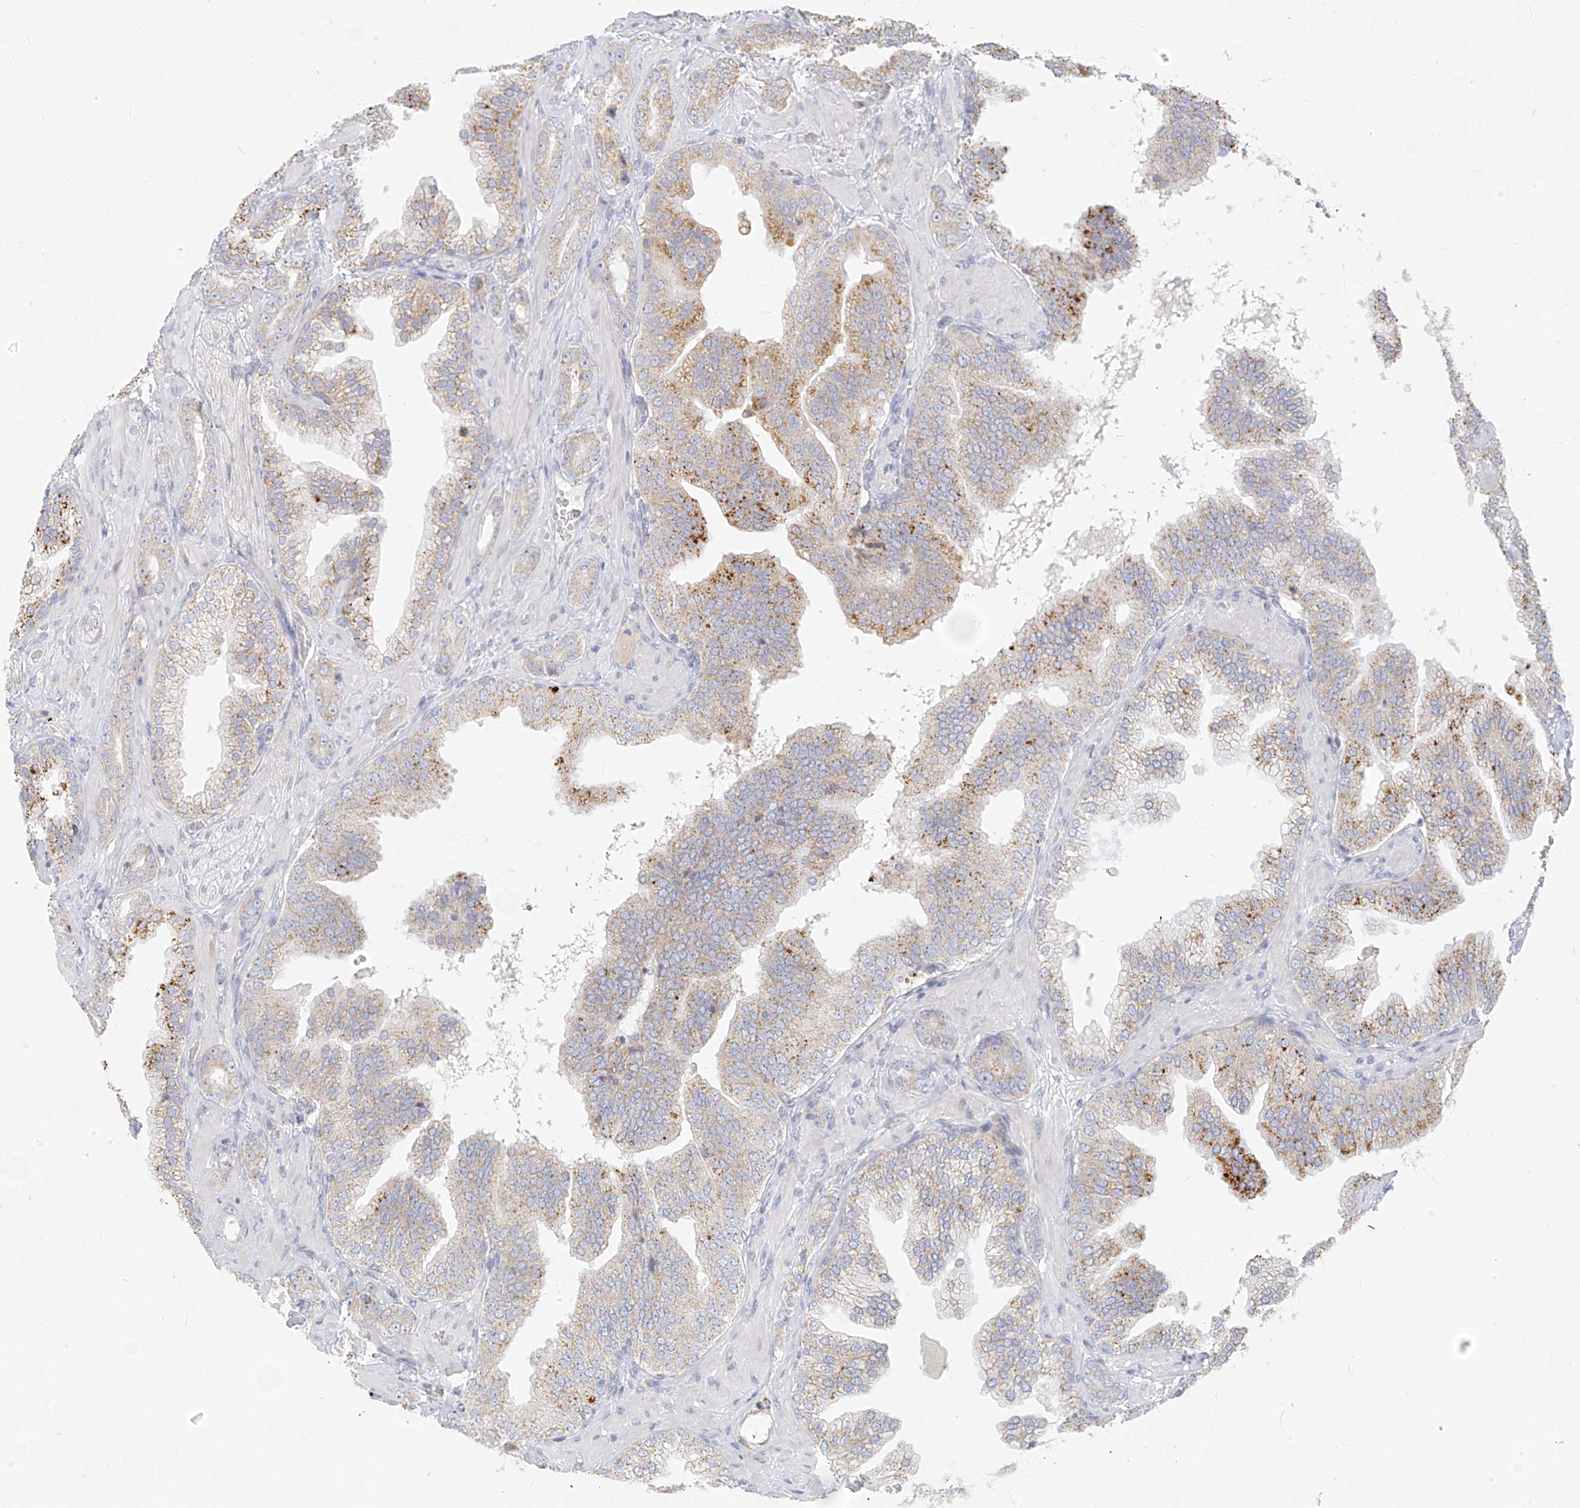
{"staining": {"intensity": "weak", "quantity": "25%-75%", "location": "cytoplasmic/membranous"}, "tissue": "prostate cancer", "cell_type": "Tumor cells", "image_type": "cancer", "snomed": [{"axis": "morphology", "description": "Adenocarcinoma, High grade"}, {"axis": "topography", "description": "Prostate"}], "caption": "Immunohistochemical staining of human high-grade adenocarcinoma (prostate) demonstrates weak cytoplasmic/membranous protein staining in about 25%-75% of tumor cells.", "gene": "ZNF404", "patient": {"sex": "male", "age": 58}}